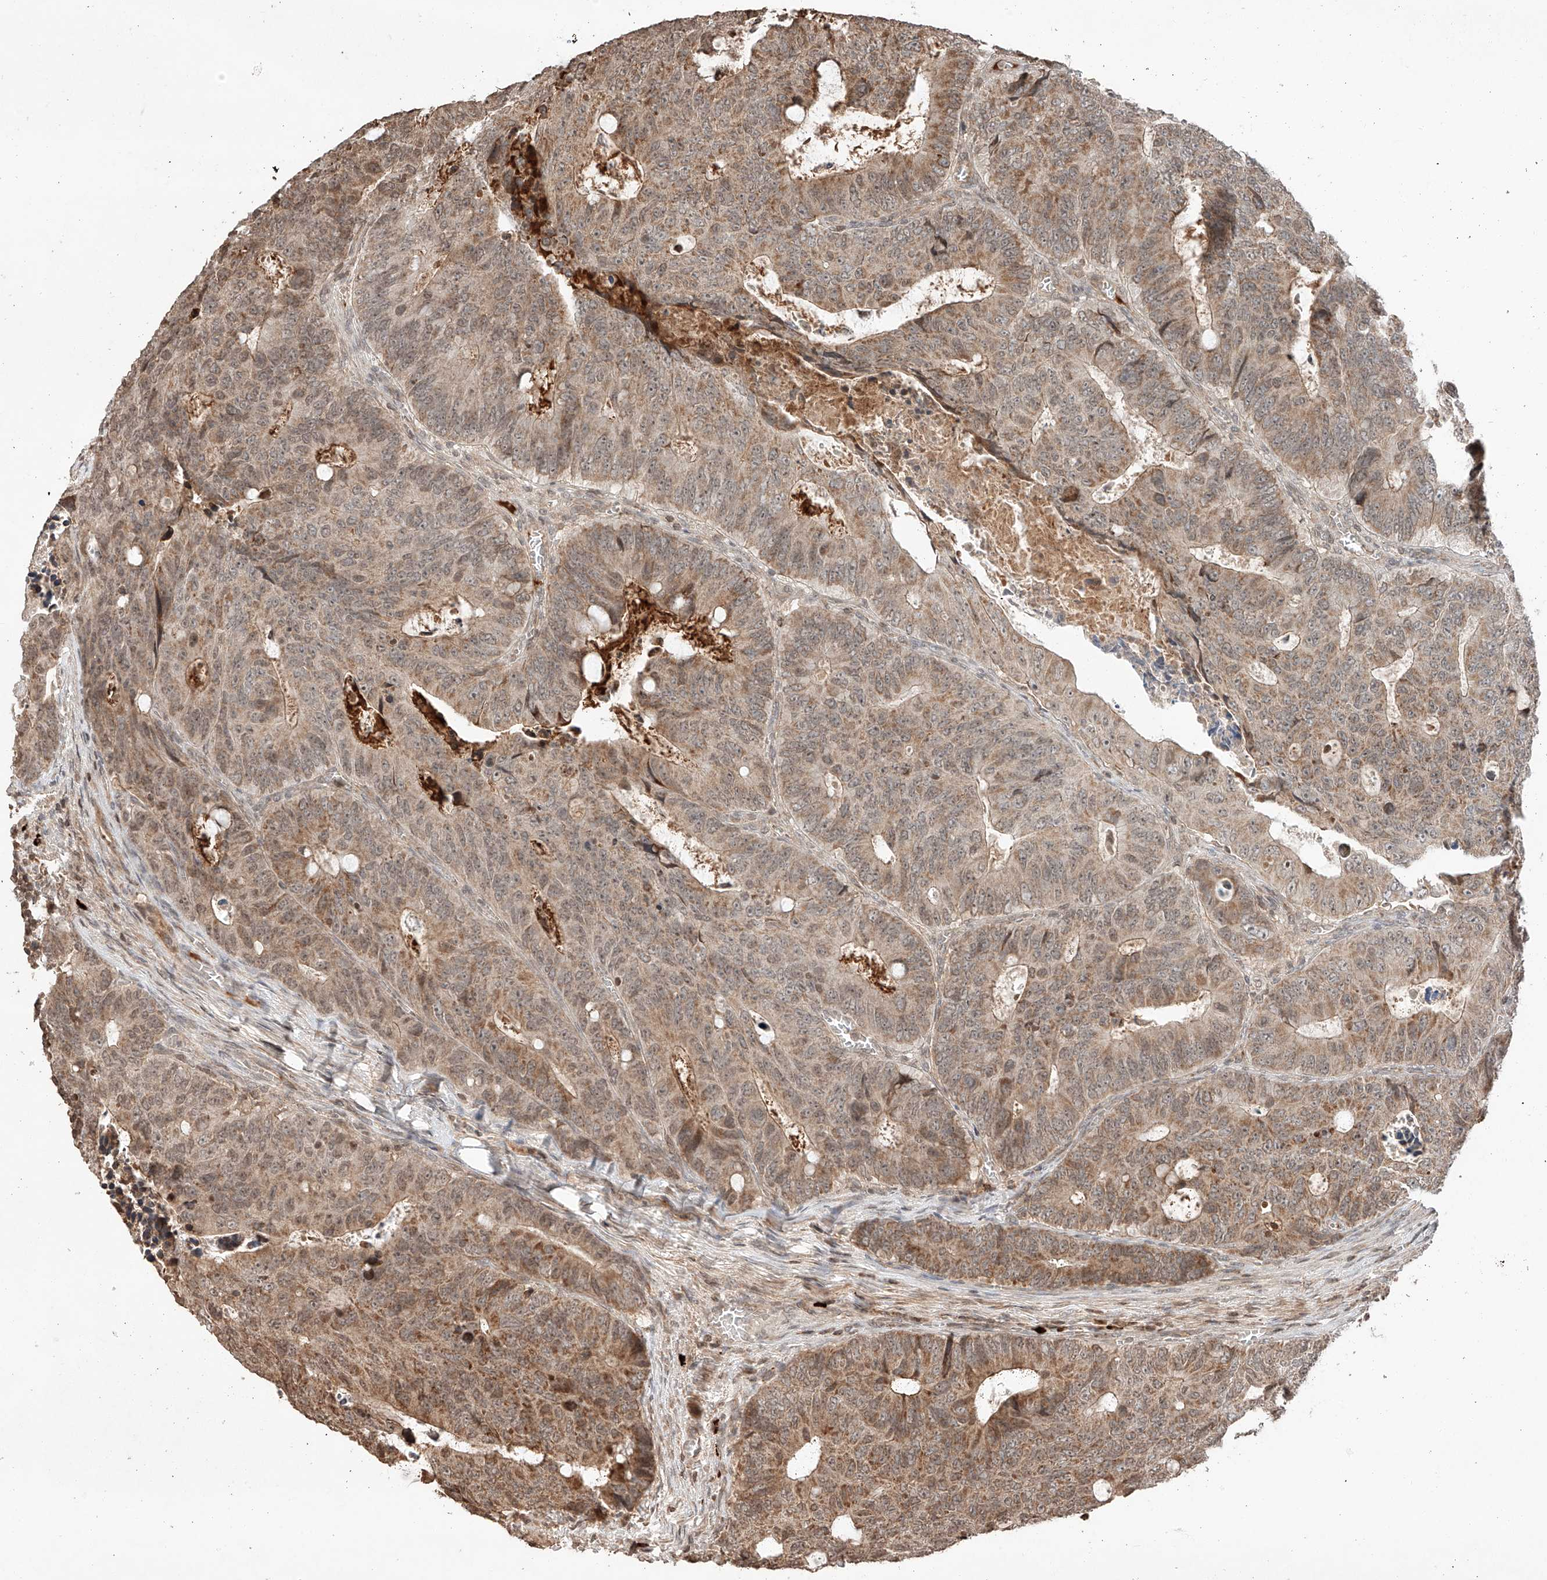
{"staining": {"intensity": "moderate", "quantity": ">75%", "location": "cytoplasmic/membranous,nuclear"}, "tissue": "colorectal cancer", "cell_type": "Tumor cells", "image_type": "cancer", "snomed": [{"axis": "morphology", "description": "Adenocarcinoma, NOS"}, {"axis": "topography", "description": "Colon"}], "caption": "The histopathology image demonstrates immunohistochemical staining of adenocarcinoma (colorectal). There is moderate cytoplasmic/membranous and nuclear expression is identified in about >75% of tumor cells.", "gene": "ARHGAP33", "patient": {"sex": "male", "age": 87}}